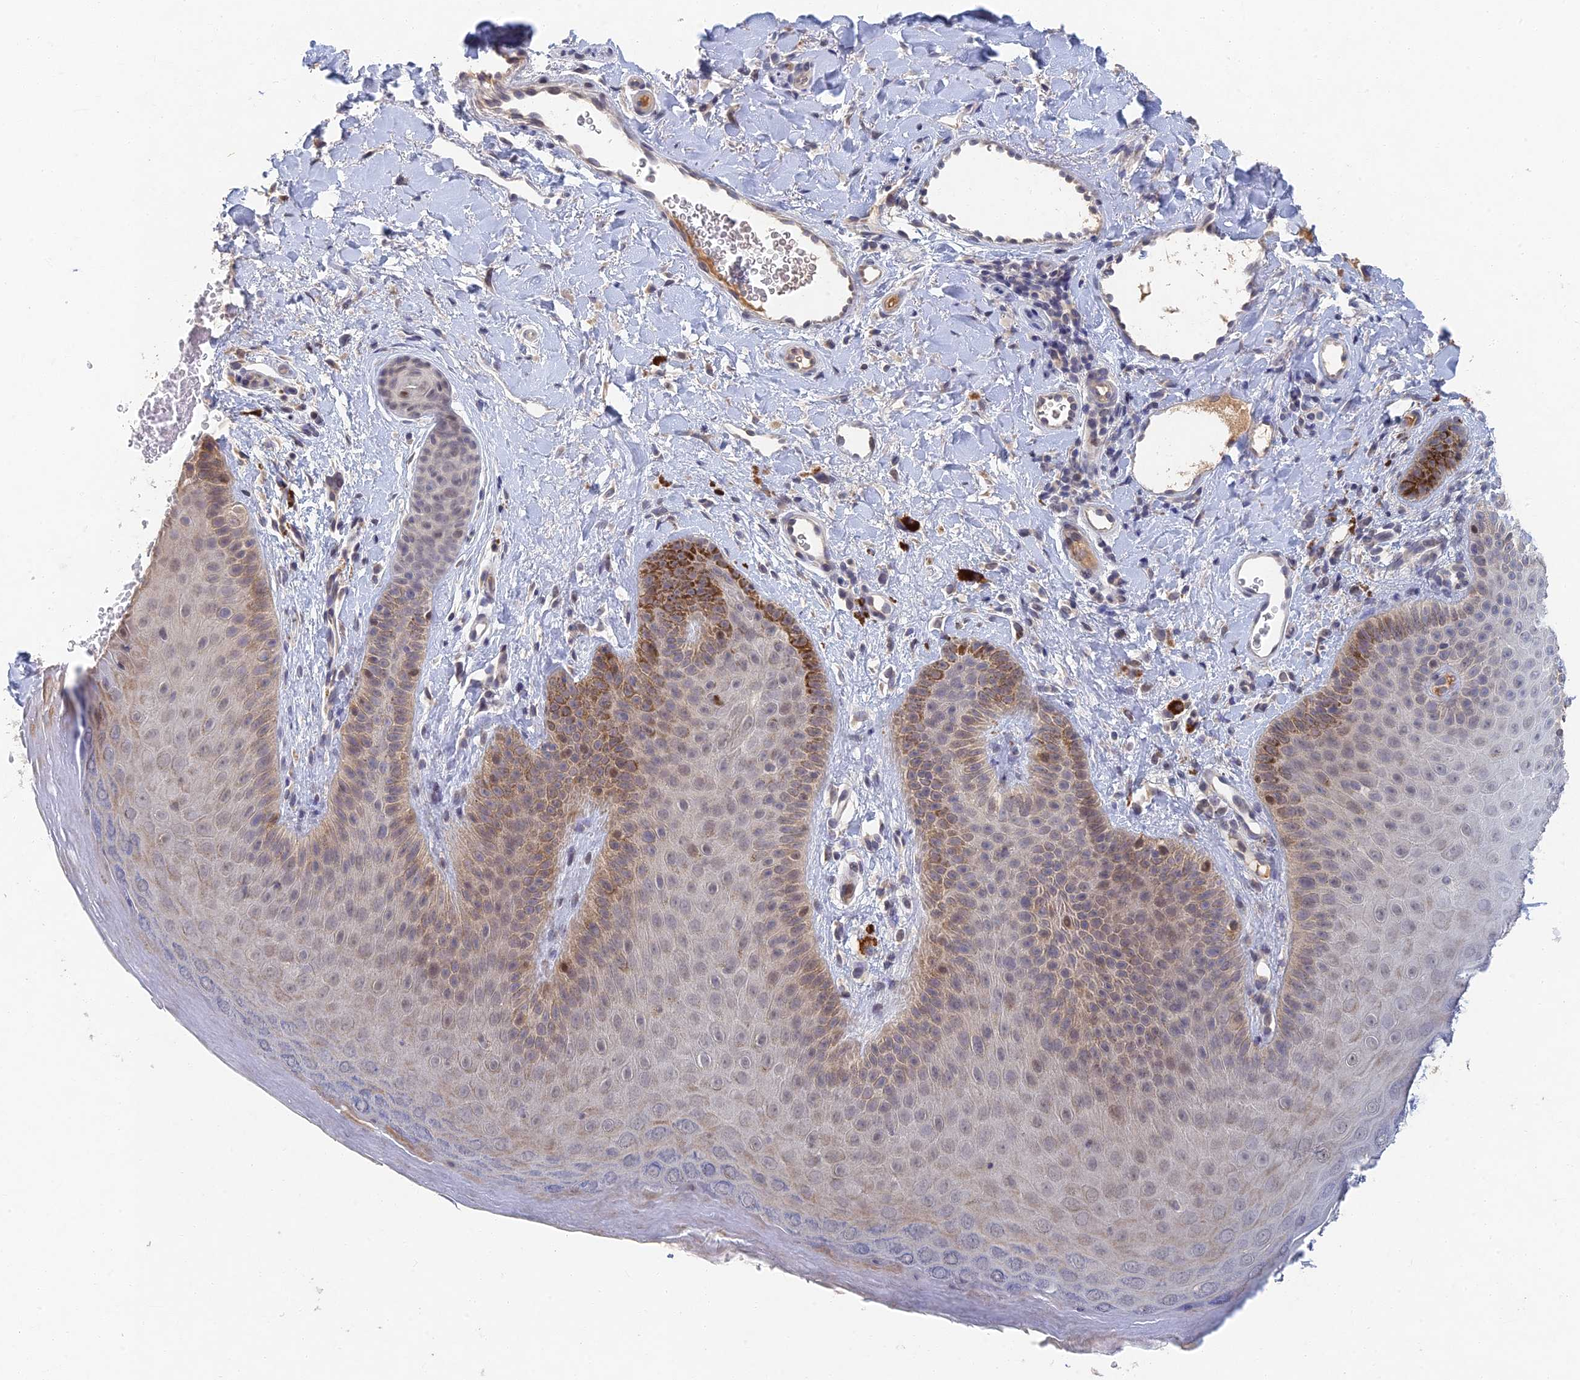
{"staining": {"intensity": "moderate", "quantity": "<25%", "location": "cytoplasmic/membranous"}, "tissue": "skin", "cell_type": "Epidermal cells", "image_type": "normal", "snomed": [{"axis": "morphology", "description": "Normal tissue, NOS"}, {"axis": "morphology", "description": "Neoplasm, malignant, NOS"}, {"axis": "topography", "description": "Anal"}], "caption": "Protein positivity by IHC reveals moderate cytoplasmic/membranous expression in about <25% of epidermal cells in unremarkable skin.", "gene": "GNA15", "patient": {"sex": "male", "age": 47}}